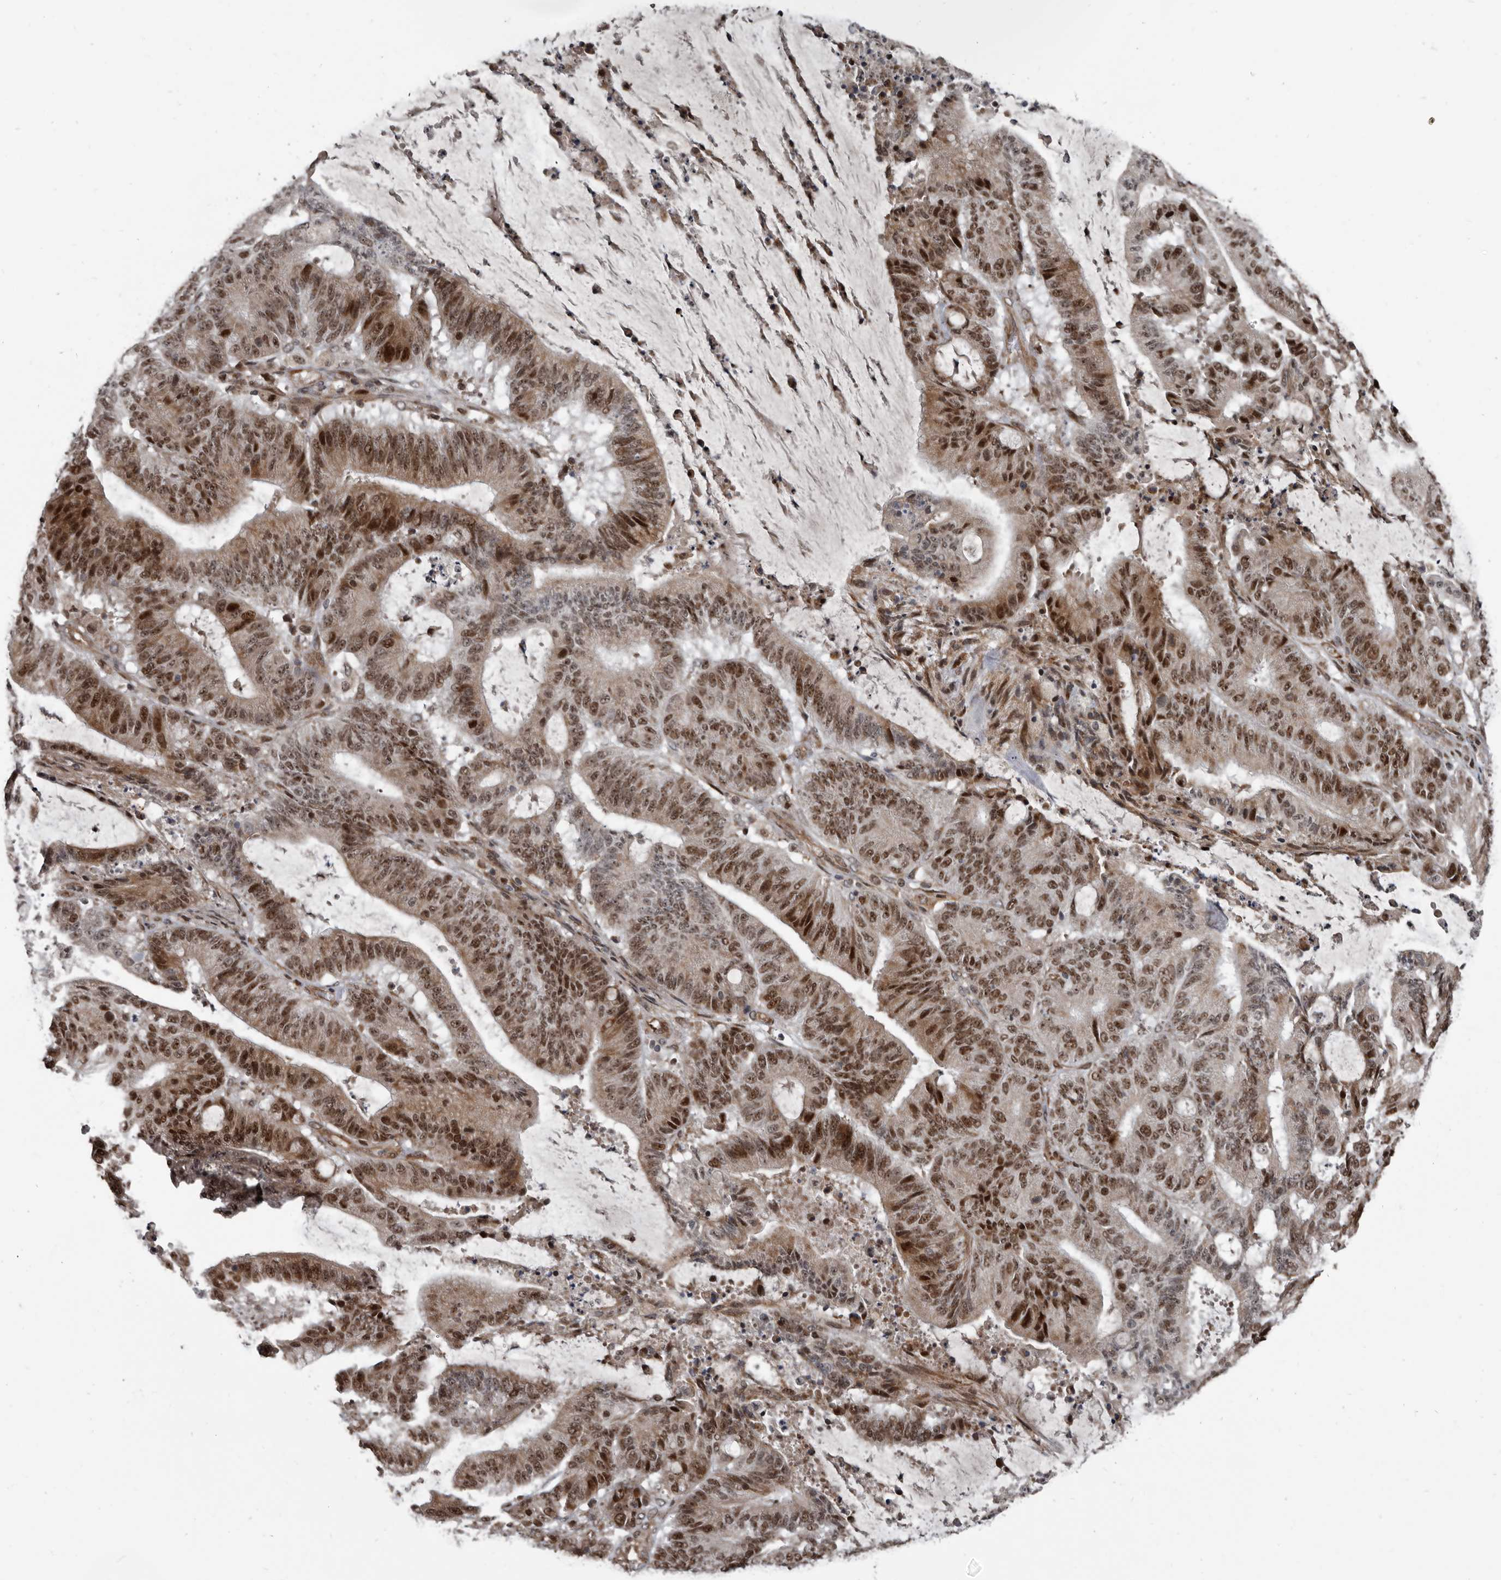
{"staining": {"intensity": "moderate", "quantity": ">75%", "location": "cytoplasmic/membranous,nuclear"}, "tissue": "liver cancer", "cell_type": "Tumor cells", "image_type": "cancer", "snomed": [{"axis": "morphology", "description": "Normal tissue, NOS"}, {"axis": "morphology", "description": "Cholangiocarcinoma"}, {"axis": "topography", "description": "Liver"}, {"axis": "topography", "description": "Peripheral nerve tissue"}], "caption": "A high-resolution histopathology image shows IHC staining of liver cholangiocarcinoma, which reveals moderate cytoplasmic/membranous and nuclear expression in approximately >75% of tumor cells.", "gene": "CHD1L", "patient": {"sex": "female", "age": 73}}